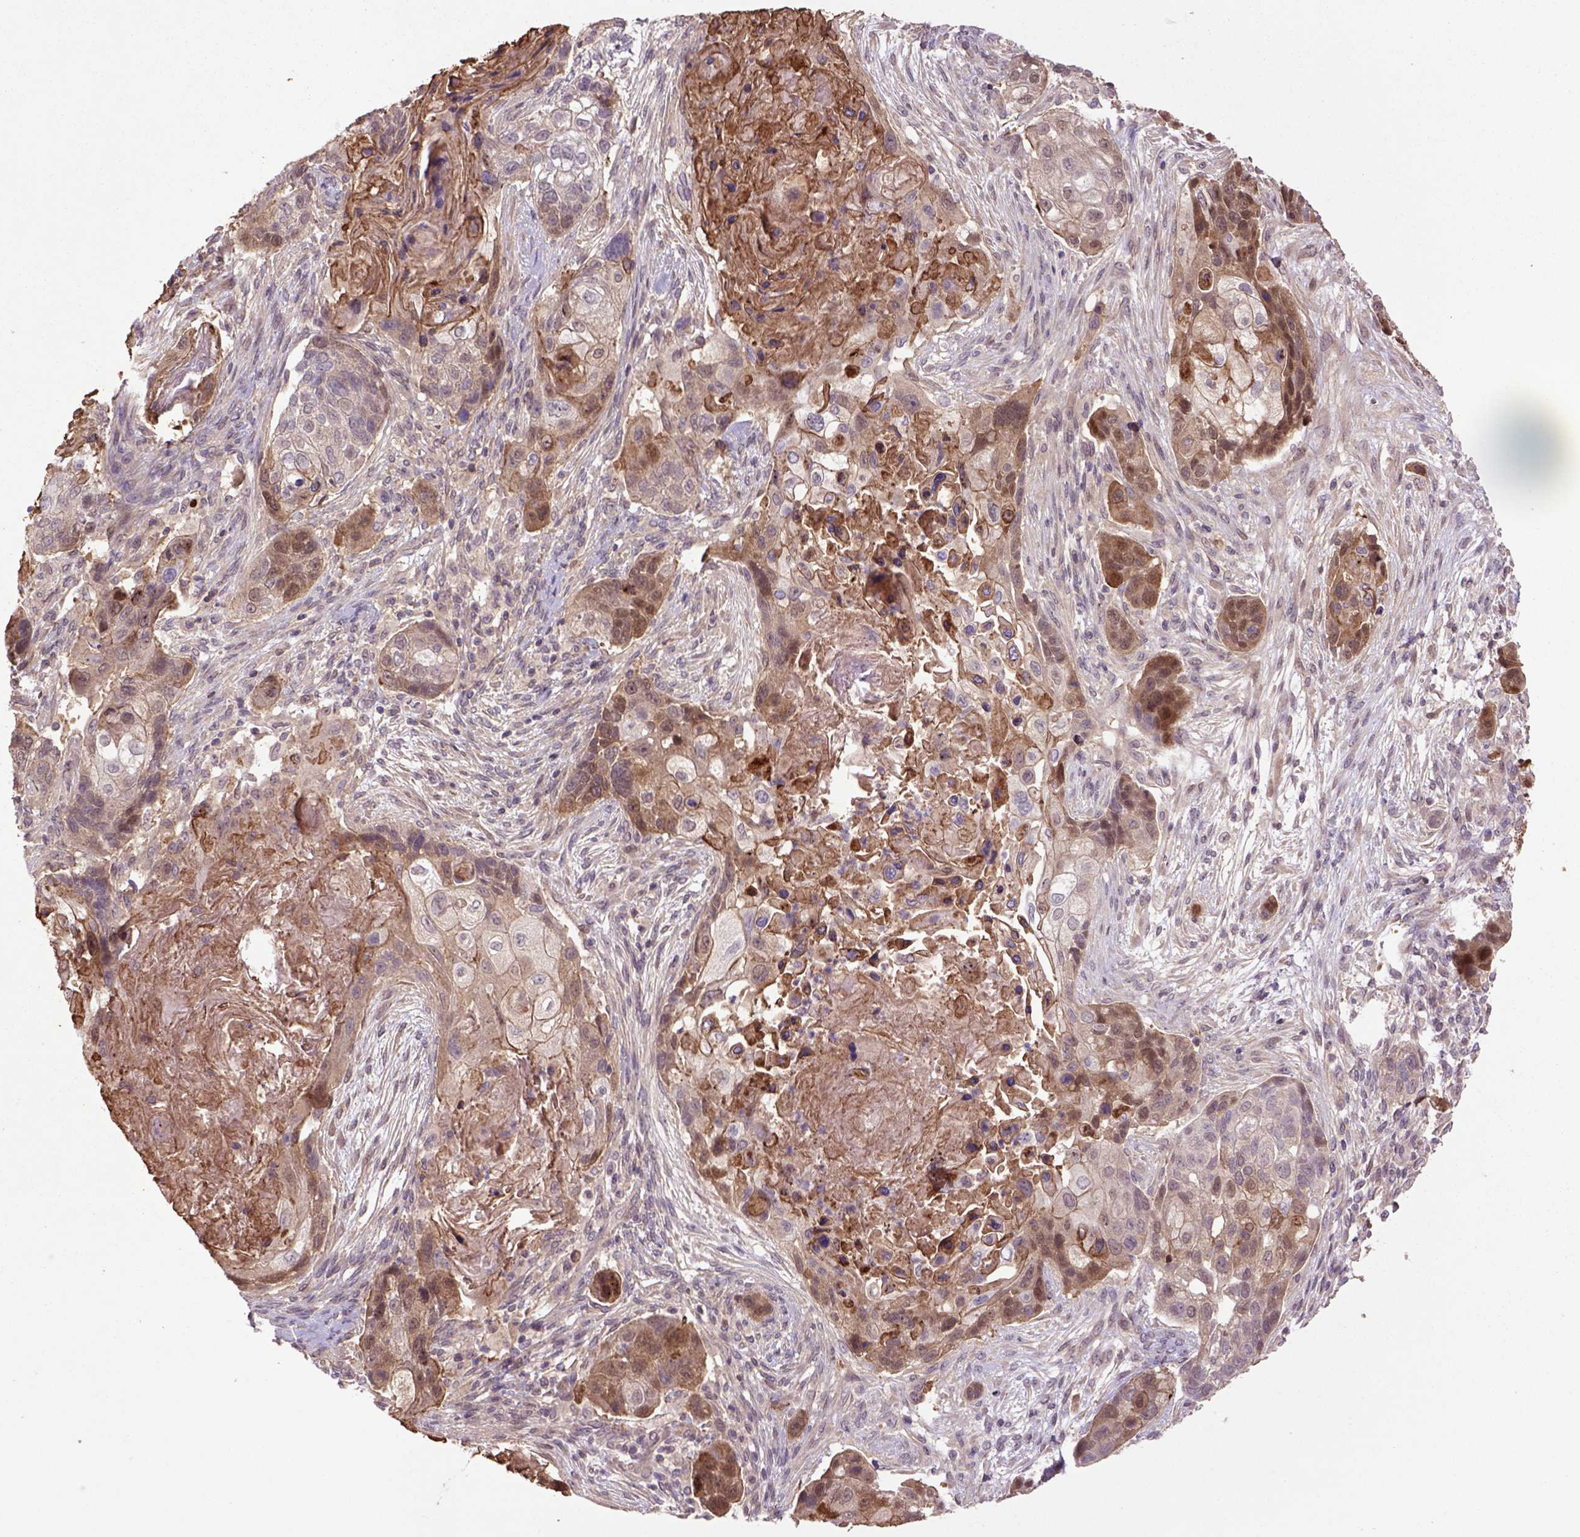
{"staining": {"intensity": "moderate", "quantity": ">75%", "location": "cytoplasmic/membranous"}, "tissue": "lung cancer", "cell_type": "Tumor cells", "image_type": "cancer", "snomed": [{"axis": "morphology", "description": "Squamous cell carcinoma, NOS"}, {"axis": "topography", "description": "Lung"}], "caption": "Immunohistochemical staining of human lung squamous cell carcinoma shows moderate cytoplasmic/membranous protein staining in about >75% of tumor cells. Nuclei are stained in blue.", "gene": "HSPBP1", "patient": {"sex": "male", "age": 69}}